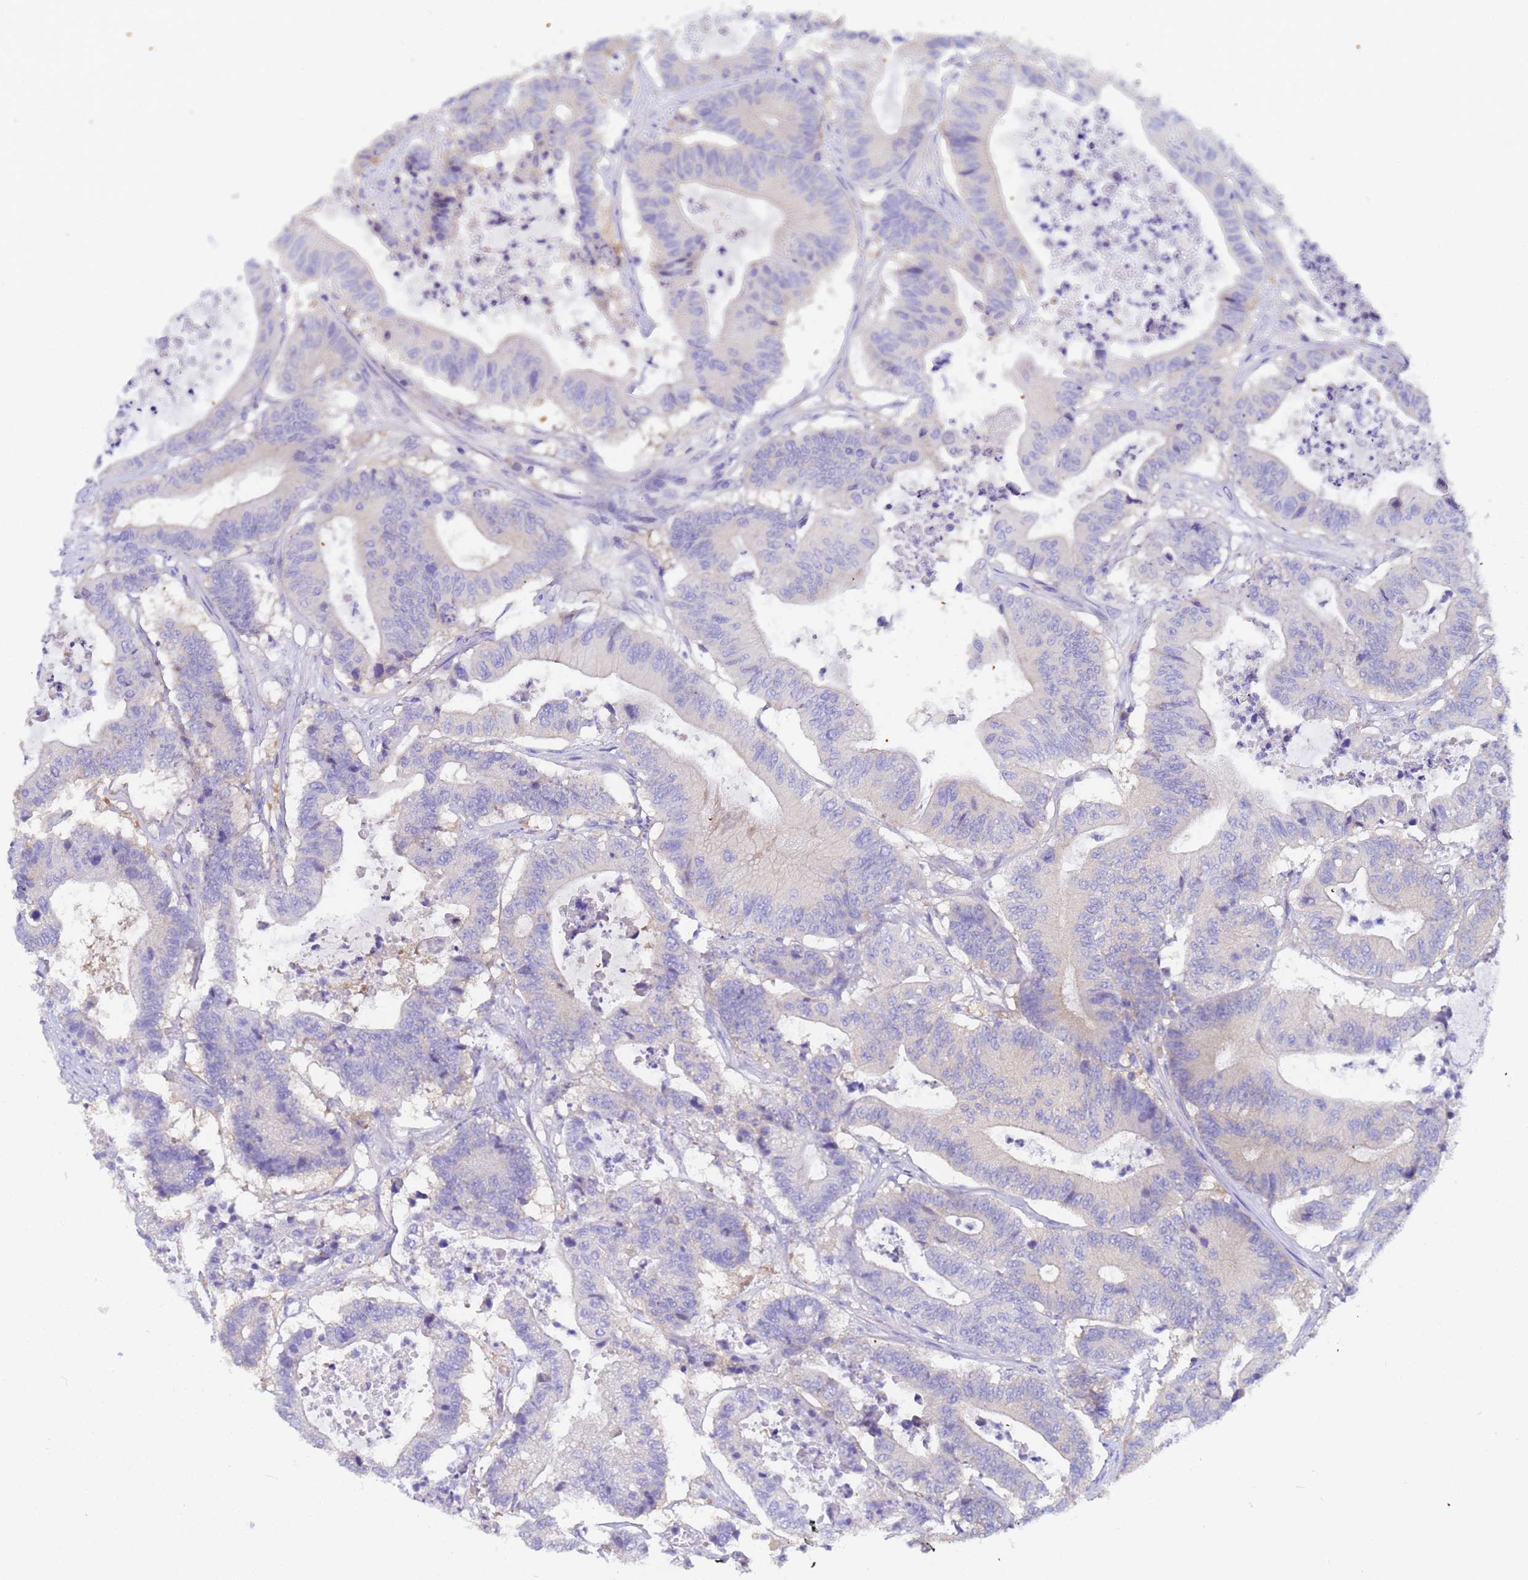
{"staining": {"intensity": "negative", "quantity": "none", "location": "none"}, "tissue": "colorectal cancer", "cell_type": "Tumor cells", "image_type": "cancer", "snomed": [{"axis": "morphology", "description": "Adenocarcinoma, NOS"}, {"axis": "topography", "description": "Colon"}], "caption": "This is a image of immunohistochemistry (IHC) staining of colorectal cancer (adenocarcinoma), which shows no positivity in tumor cells.", "gene": "UBE2O", "patient": {"sex": "female", "age": 84}}